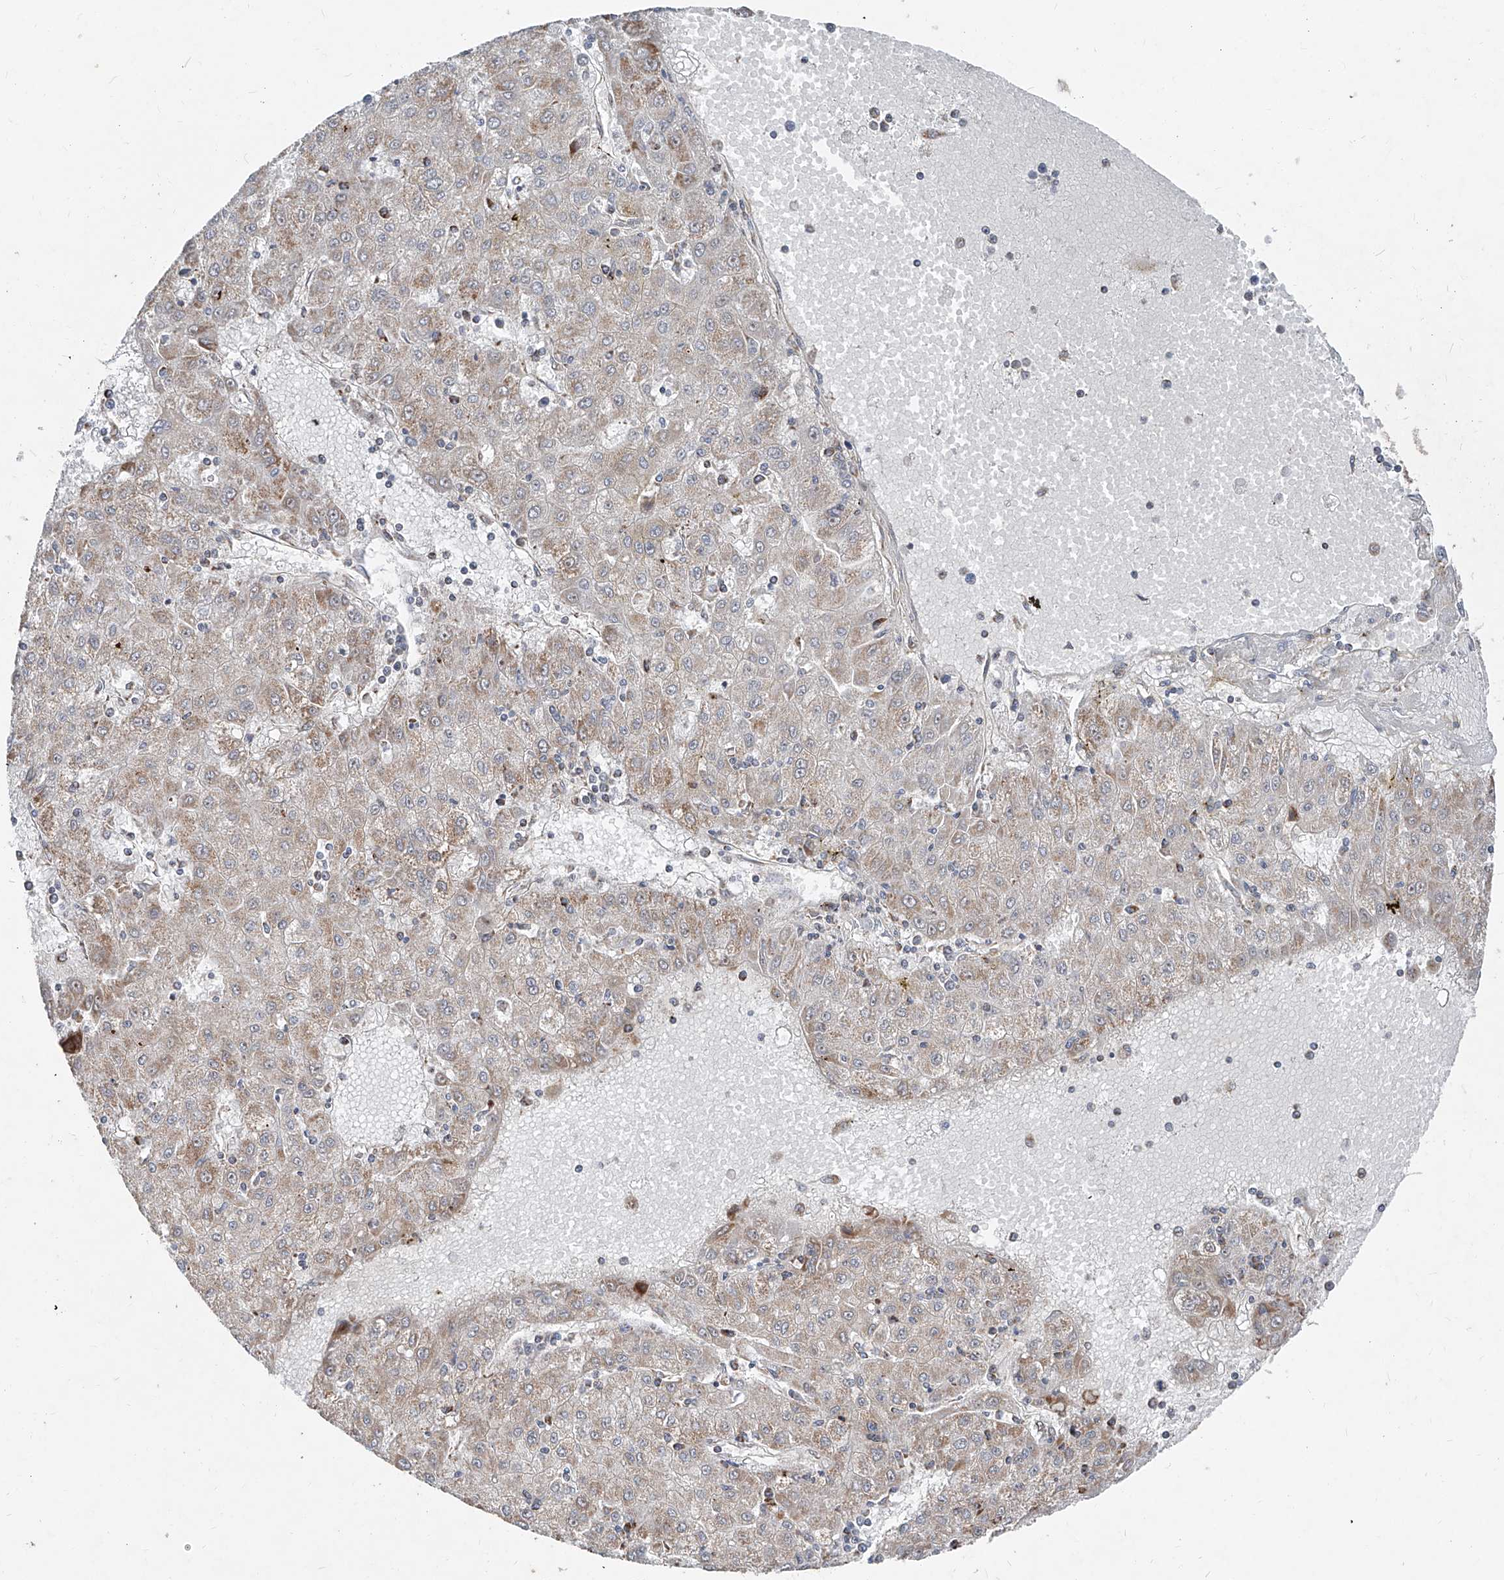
{"staining": {"intensity": "weak", "quantity": ">75%", "location": "cytoplasmic/membranous"}, "tissue": "liver cancer", "cell_type": "Tumor cells", "image_type": "cancer", "snomed": [{"axis": "morphology", "description": "Carcinoma, Hepatocellular, NOS"}, {"axis": "topography", "description": "Liver"}], "caption": "Human liver cancer (hepatocellular carcinoma) stained with a protein marker demonstrates weak staining in tumor cells.", "gene": "NDUFB3", "patient": {"sex": "male", "age": 72}}